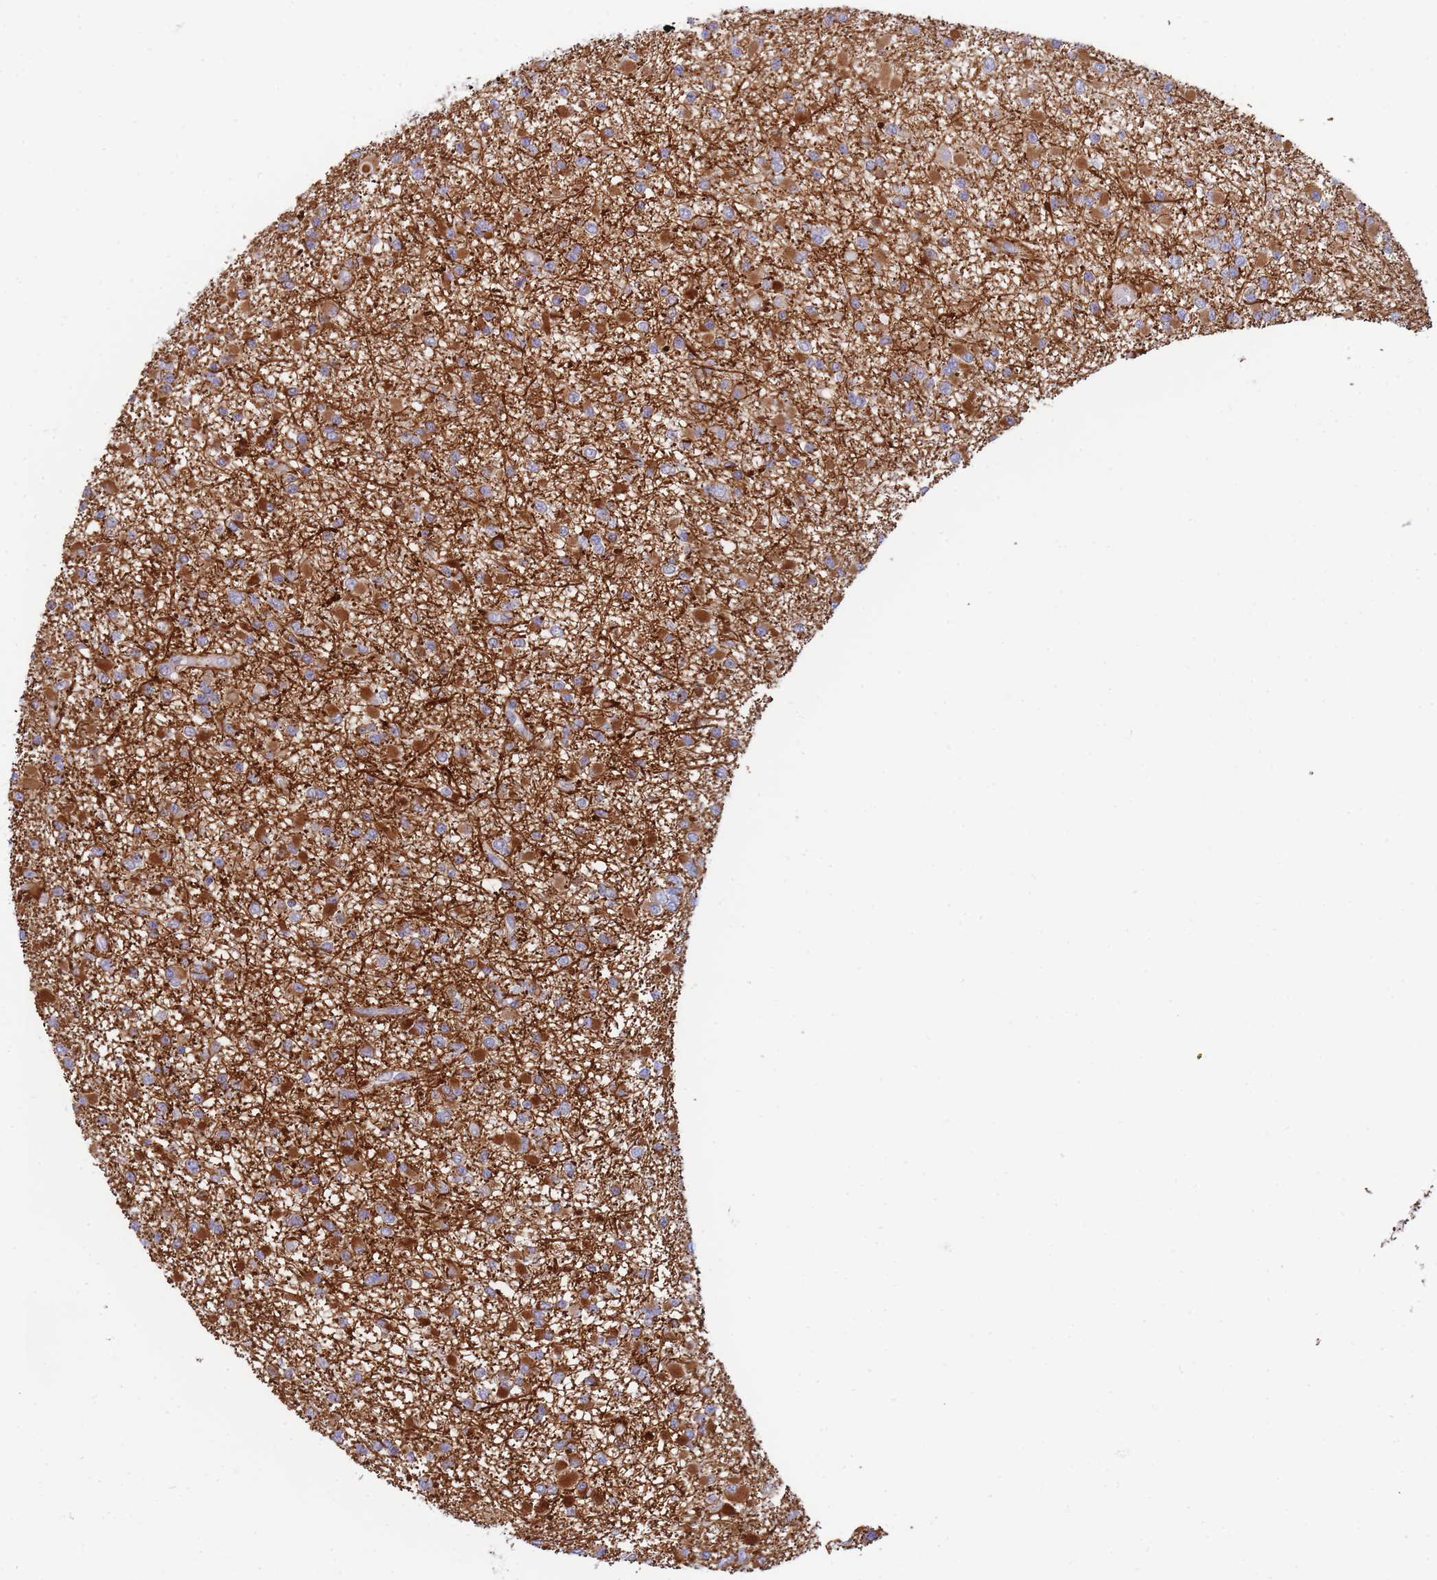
{"staining": {"intensity": "strong", "quantity": "25%-75%", "location": "cytoplasmic/membranous"}, "tissue": "glioma", "cell_type": "Tumor cells", "image_type": "cancer", "snomed": [{"axis": "morphology", "description": "Glioma, malignant, Low grade"}, {"axis": "topography", "description": "Brain"}], "caption": "Brown immunohistochemical staining in malignant glioma (low-grade) demonstrates strong cytoplasmic/membranous staining in about 25%-75% of tumor cells.", "gene": "SH2B2", "patient": {"sex": "female", "age": 22}}